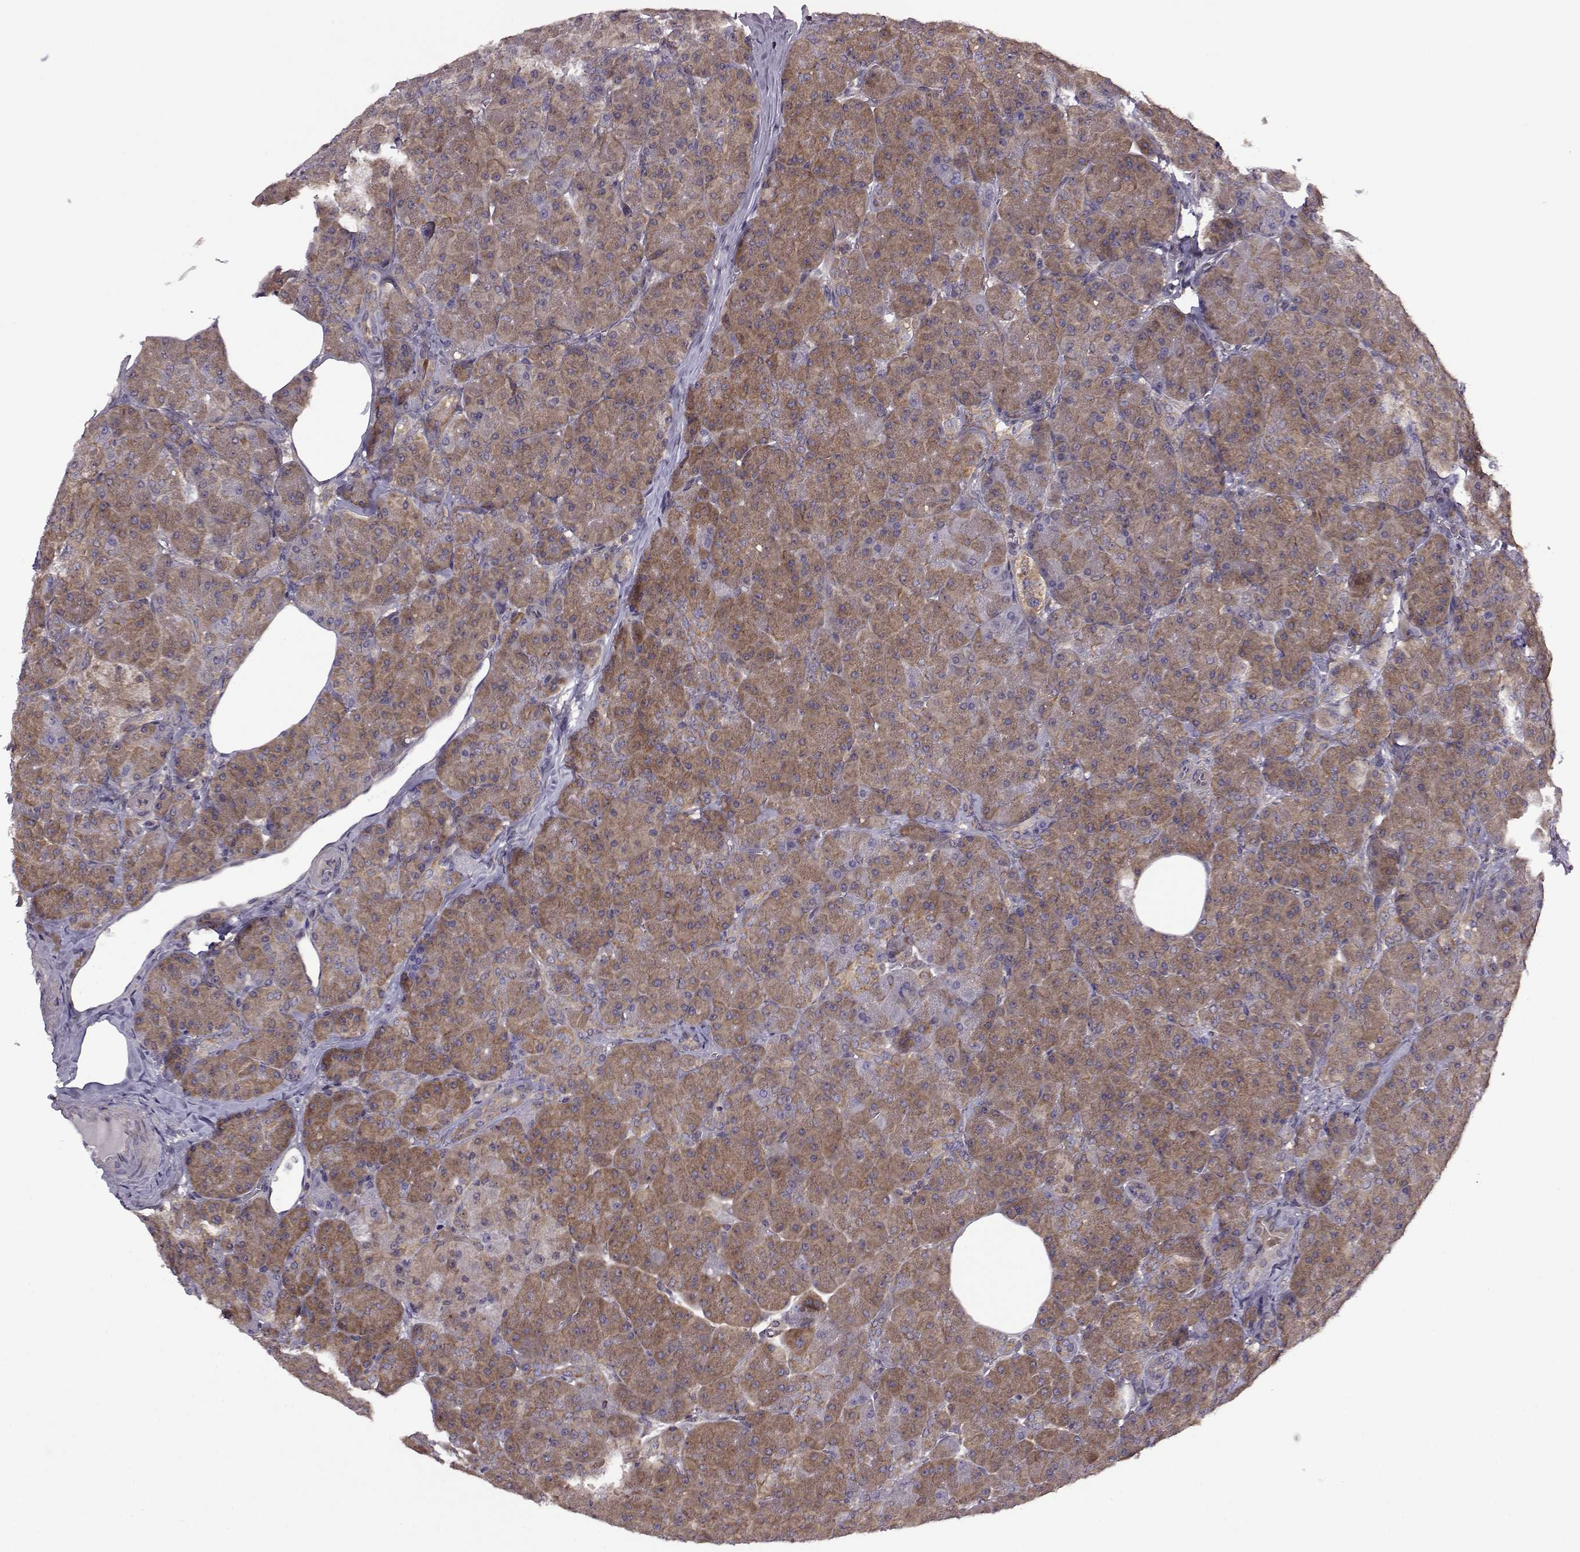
{"staining": {"intensity": "moderate", "quantity": ">75%", "location": "cytoplasmic/membranous"}, "tissue": "pancreas", "cell_type": "Exocrine glandular cells", "image_type": "normal", "snomed": [{"axis": "morphology", "description": "Normal tissue, NOS"}, {"axis": "topography", "description": "Pancreas"}], "caption": "Moderate cytoplasmic/membranous positivity for a protein is present in approximately >75% of exocrine glandular cells of normal pancreas using IHC.", "gene": "URI1", "patient": {"sex": "male", "age": 57}}